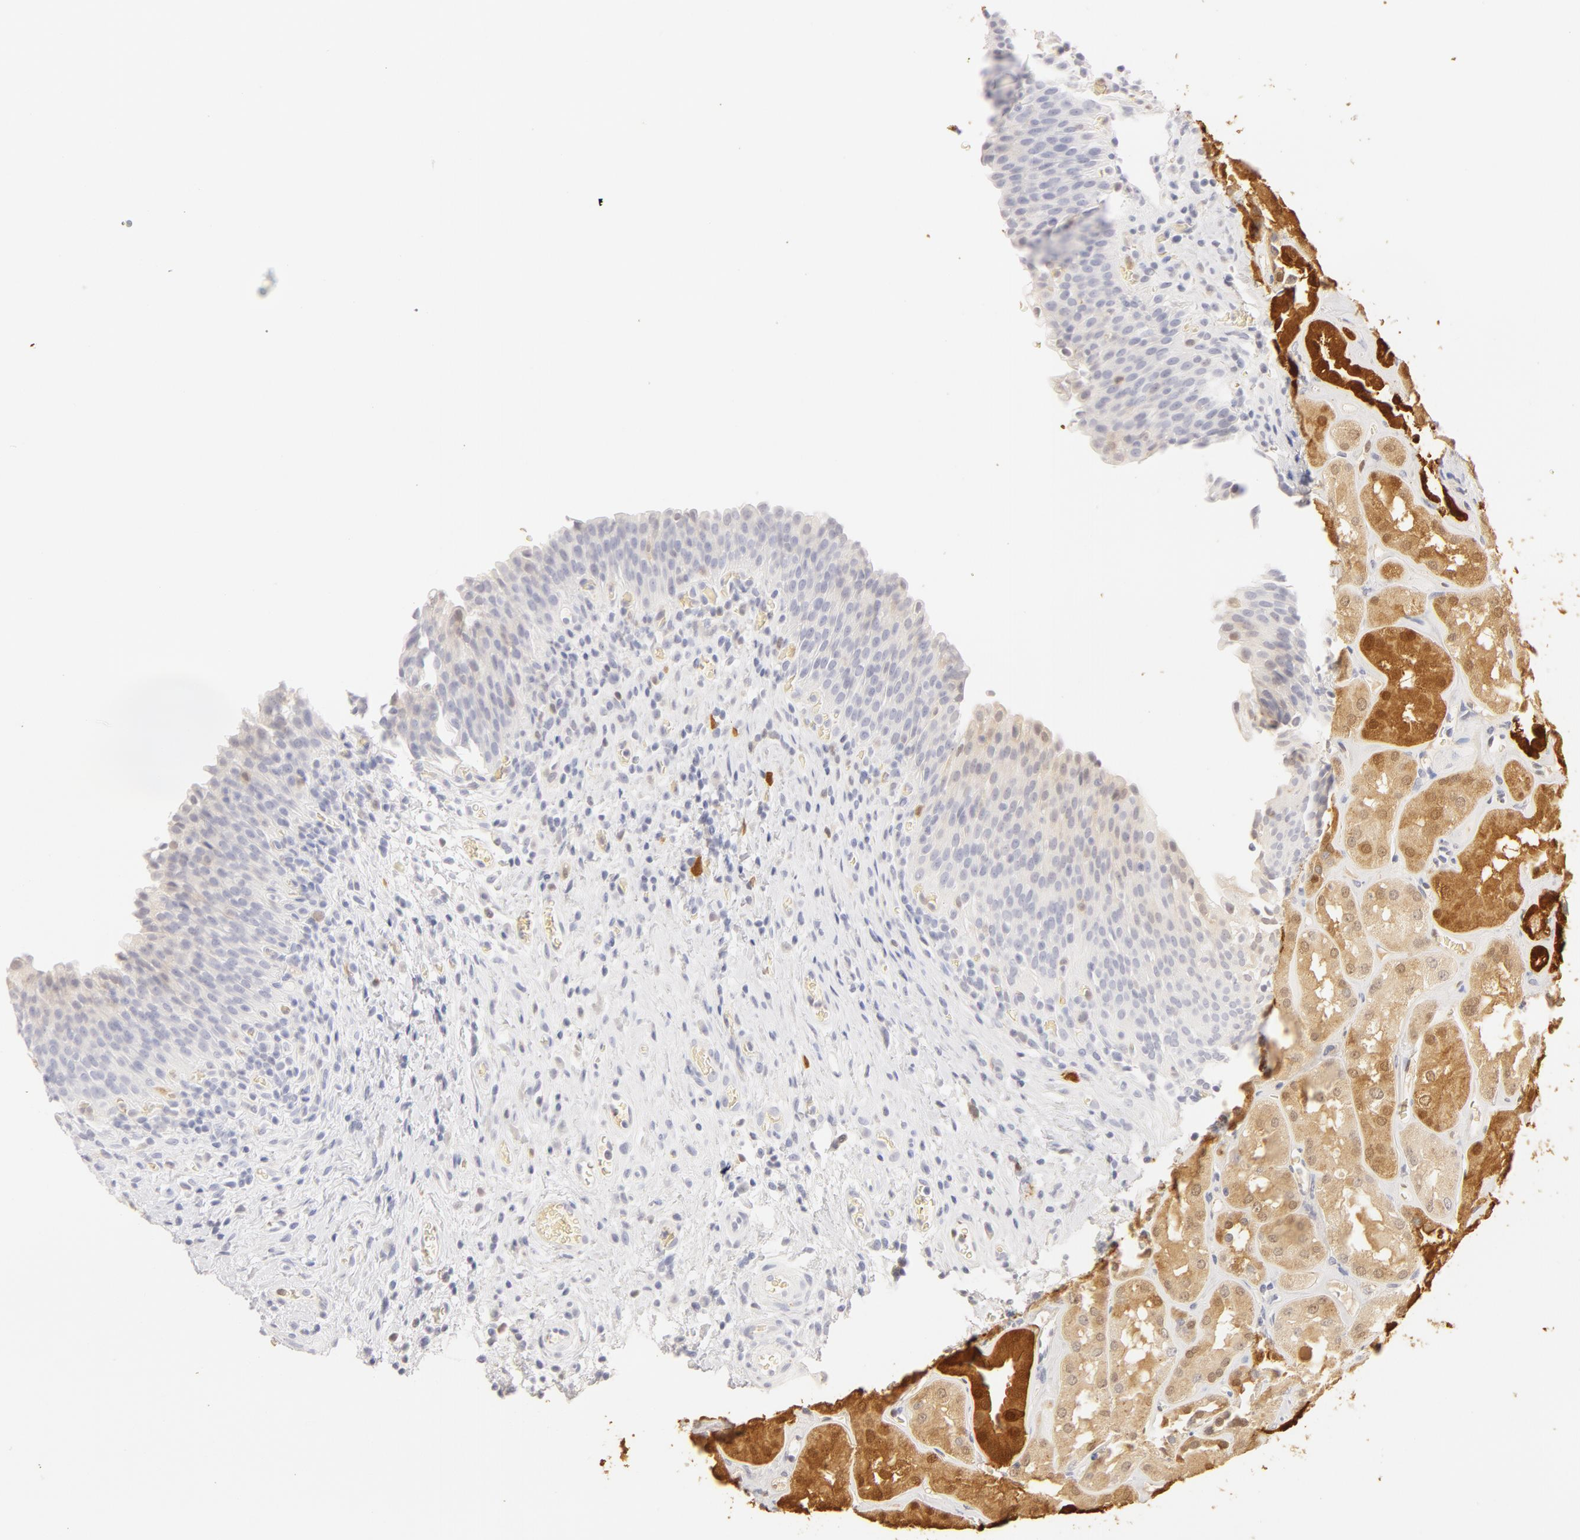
{"staining": {"intensity": "negative", "quantity": "none", "location": "none"}, "tissue": "urinary bladder", "cell_type": "Urothelial cells", "image_type": "normal", "snomed": [{"axis": "morphology", "description": "Normal tissue, NOS"}, {"axis": "topography", "description": "Urinary bladder"}], "caption": "High power microscopy micrograph of an IHC histopathology image of unremarkable urinary bladder, revealing no significant expression in urothelial cells. (DAB (3,3'-diaminobenzidine) immunohistochemistry visualized using brightfield microscopy, high magnification).", "gene": "CA2", "patient": {"sex": "male", "age": 51}}